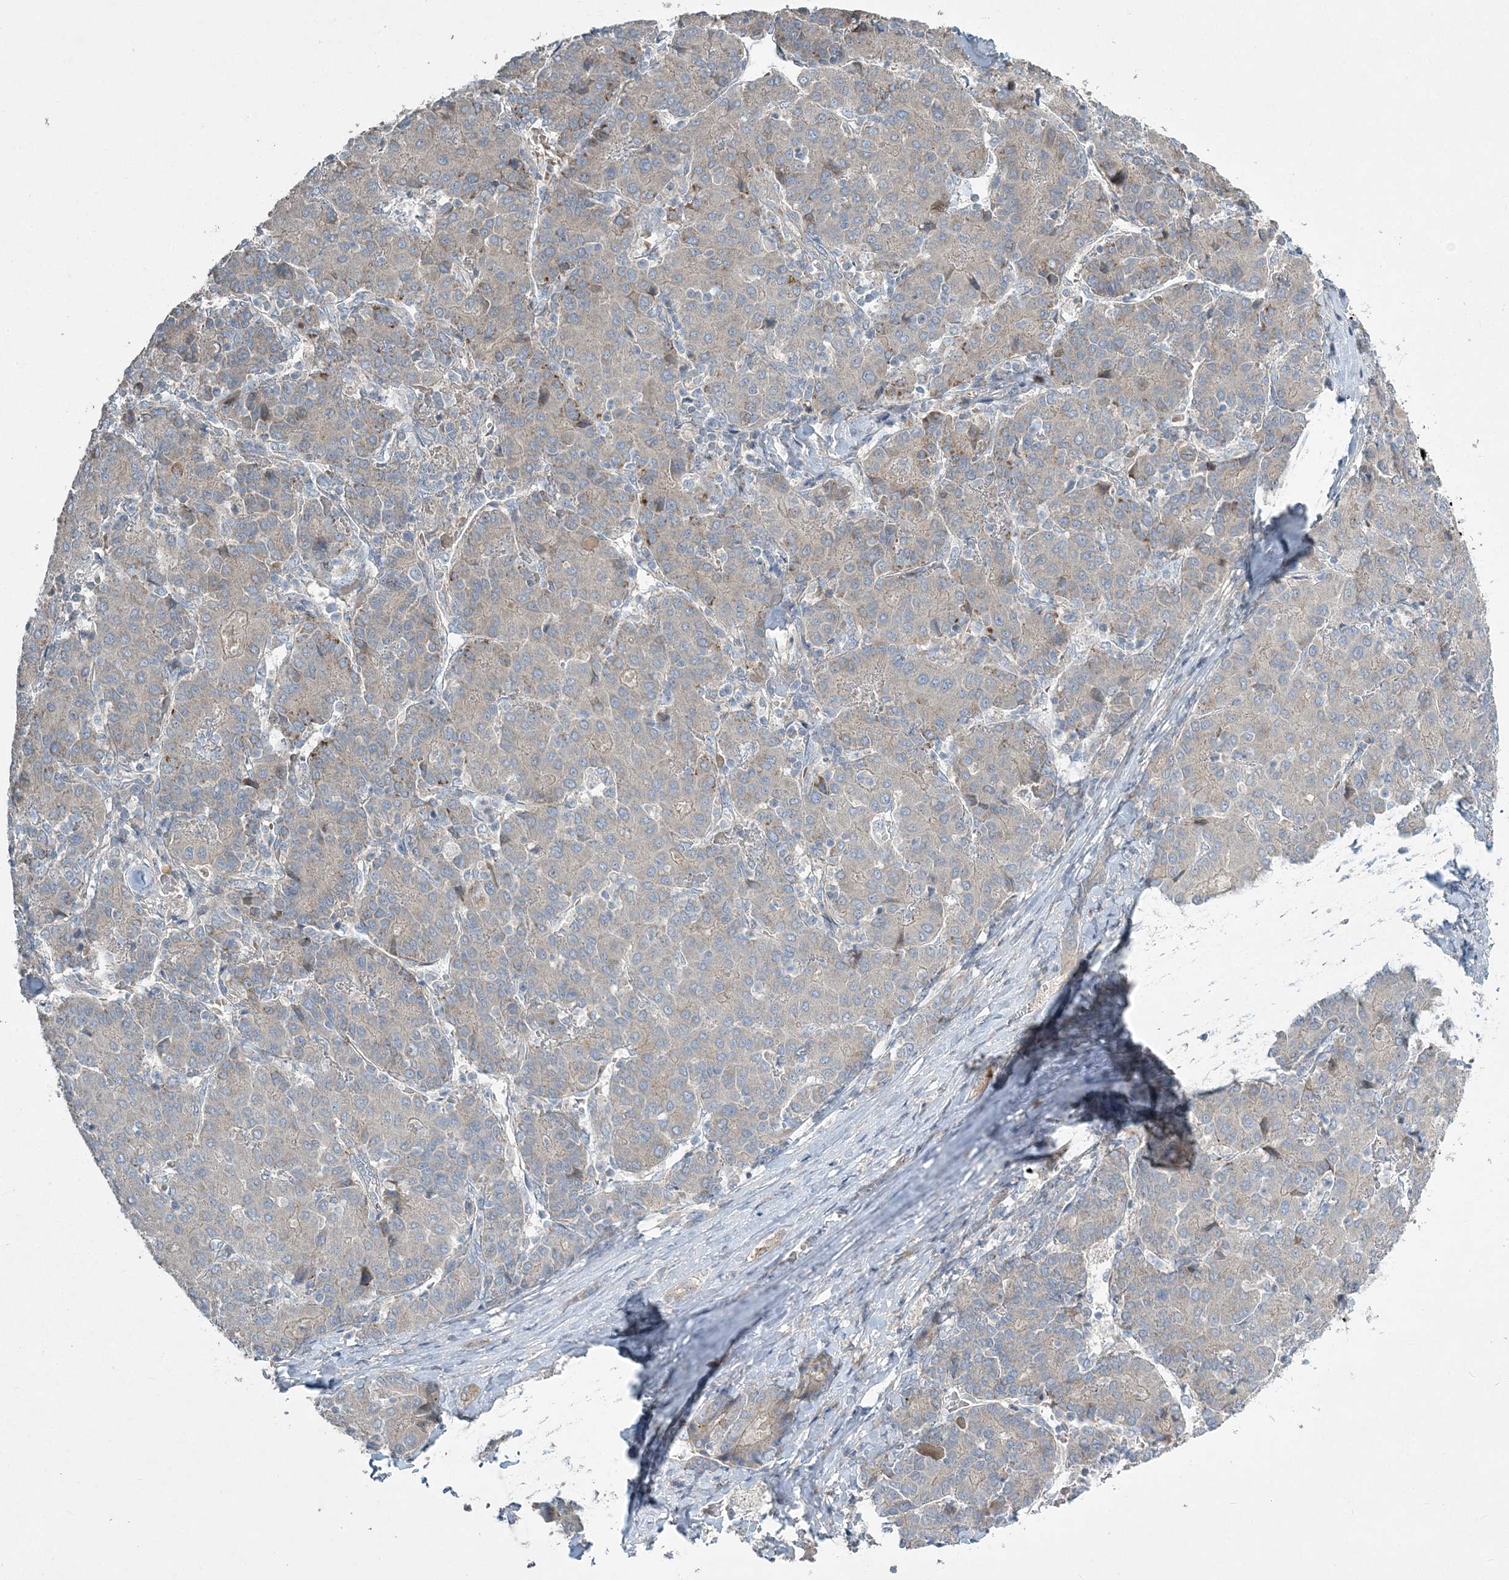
{"staining": {"intensity": "weak", "quantity": "<25%", "location": "cytoplasmic/membranous"}, "tissue": "liver cancer", "cell_type": "Tumor cells", "image_type": "cancer", "snomed": [{"axis": "morphology", "description": "Carcinoma, Hepatocellular, NOS"}, {"axis": "topography", "description": "Liver"}], "caption": "Hepatocellular carcinoma (liver) was stained to show a protein in brown. There is no significant positivity in tumor cells.", "gene": "SLC4A10", "patient": {"sex": "male", "age": 65}}